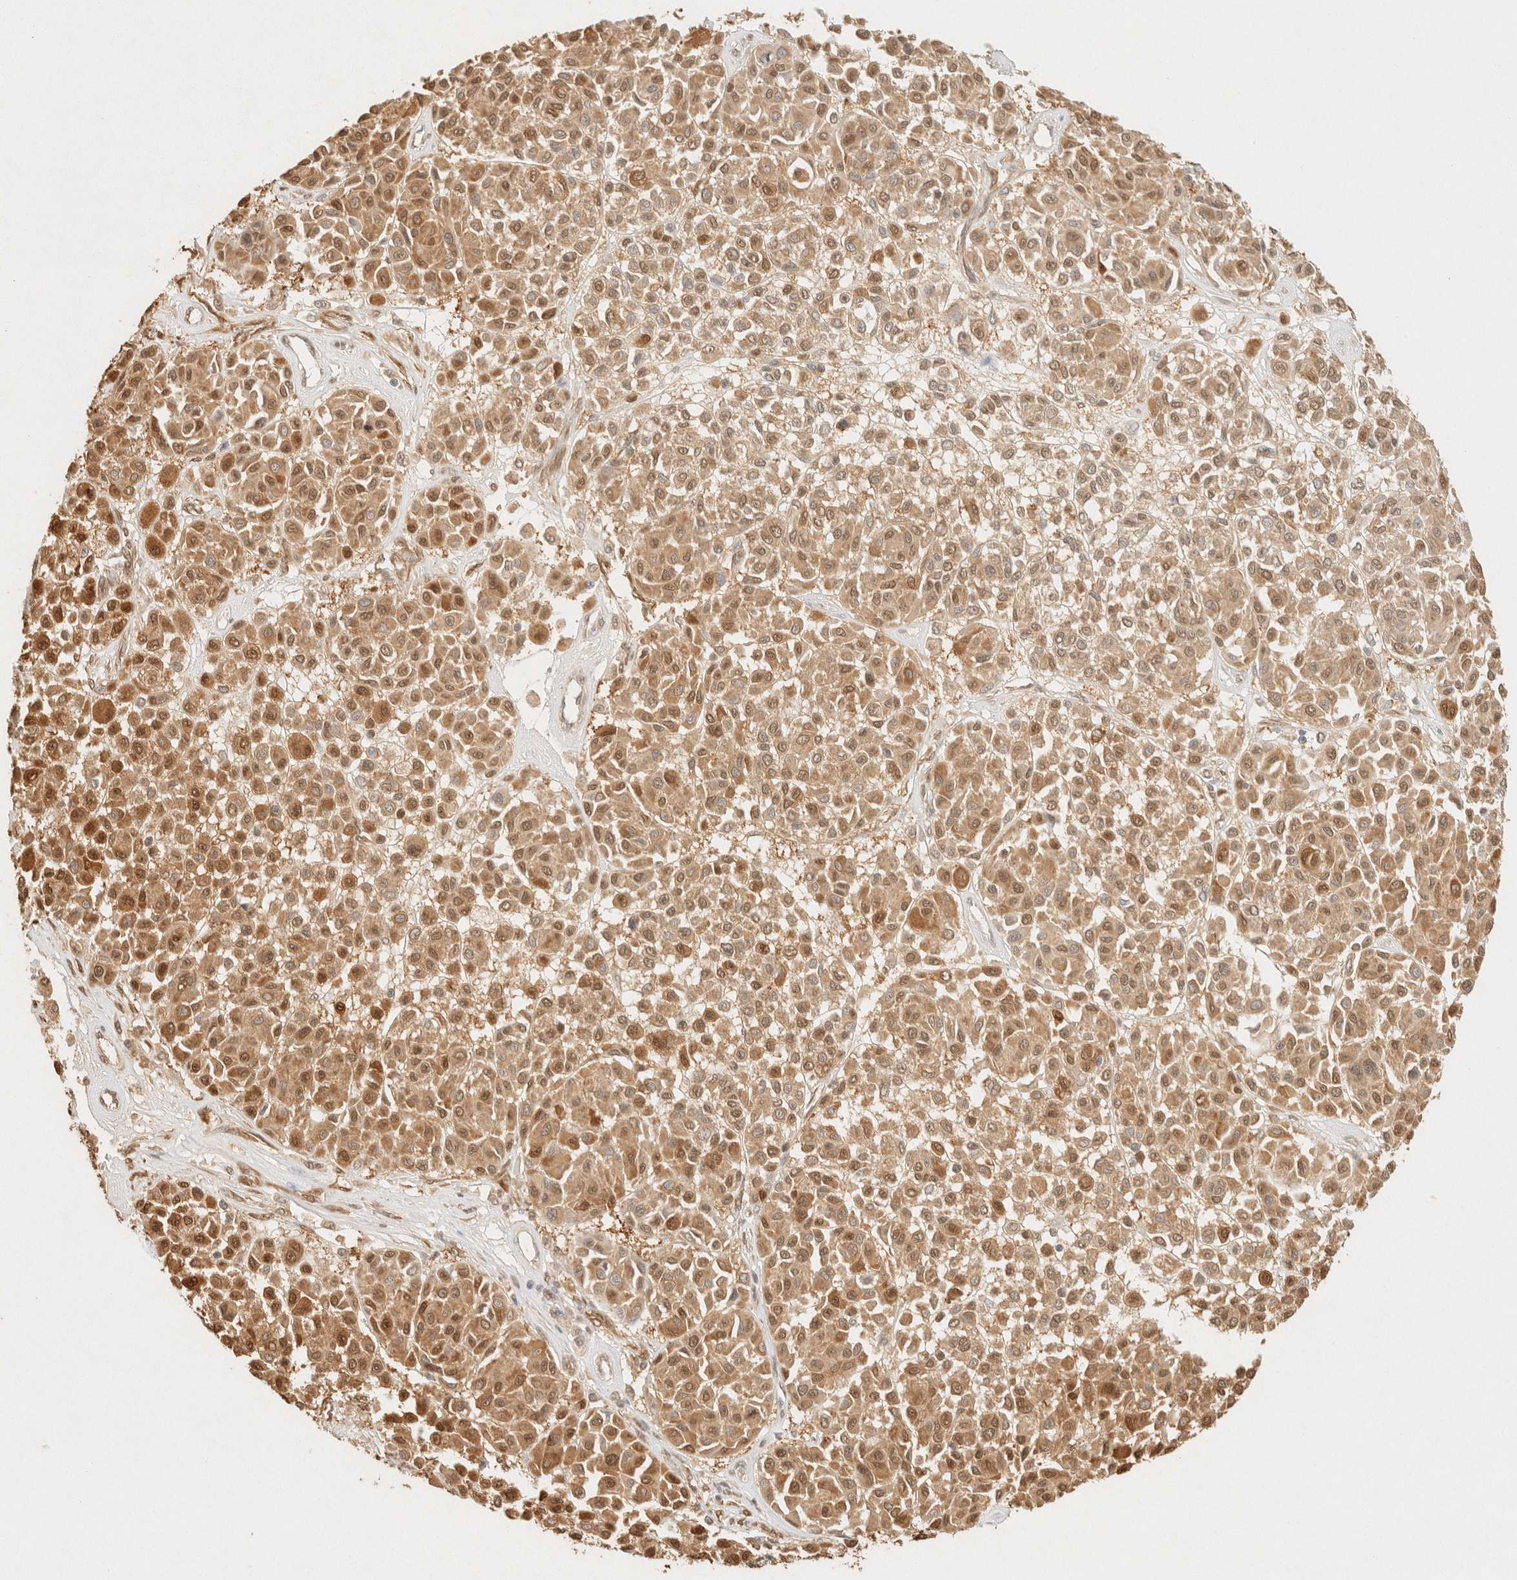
{"staining": {"intensity": "moderate", "quantity": ">75%", "location": "cytoplasmic/membranous,nuclear"}, "tissue": "melanoma", "cell_type": "Tumor cells", "image_type": "cancer", "snomed": [{"axis": "morphology", "description": "Malignant melanoma, Metastatic site"}, {"axis": "topography", "description": "Soft tissue"}], "caption": "Brown immunohistochemical staining in melanoma exhibits moderate cytoplasmic/membranous and nuclear expression in about >75% of tumor cells. (DAB IHC, brown staining for protein, blue staining for nuclei).", "gene": "S100A13", "patient": {"sex": "male", "age": 41}}